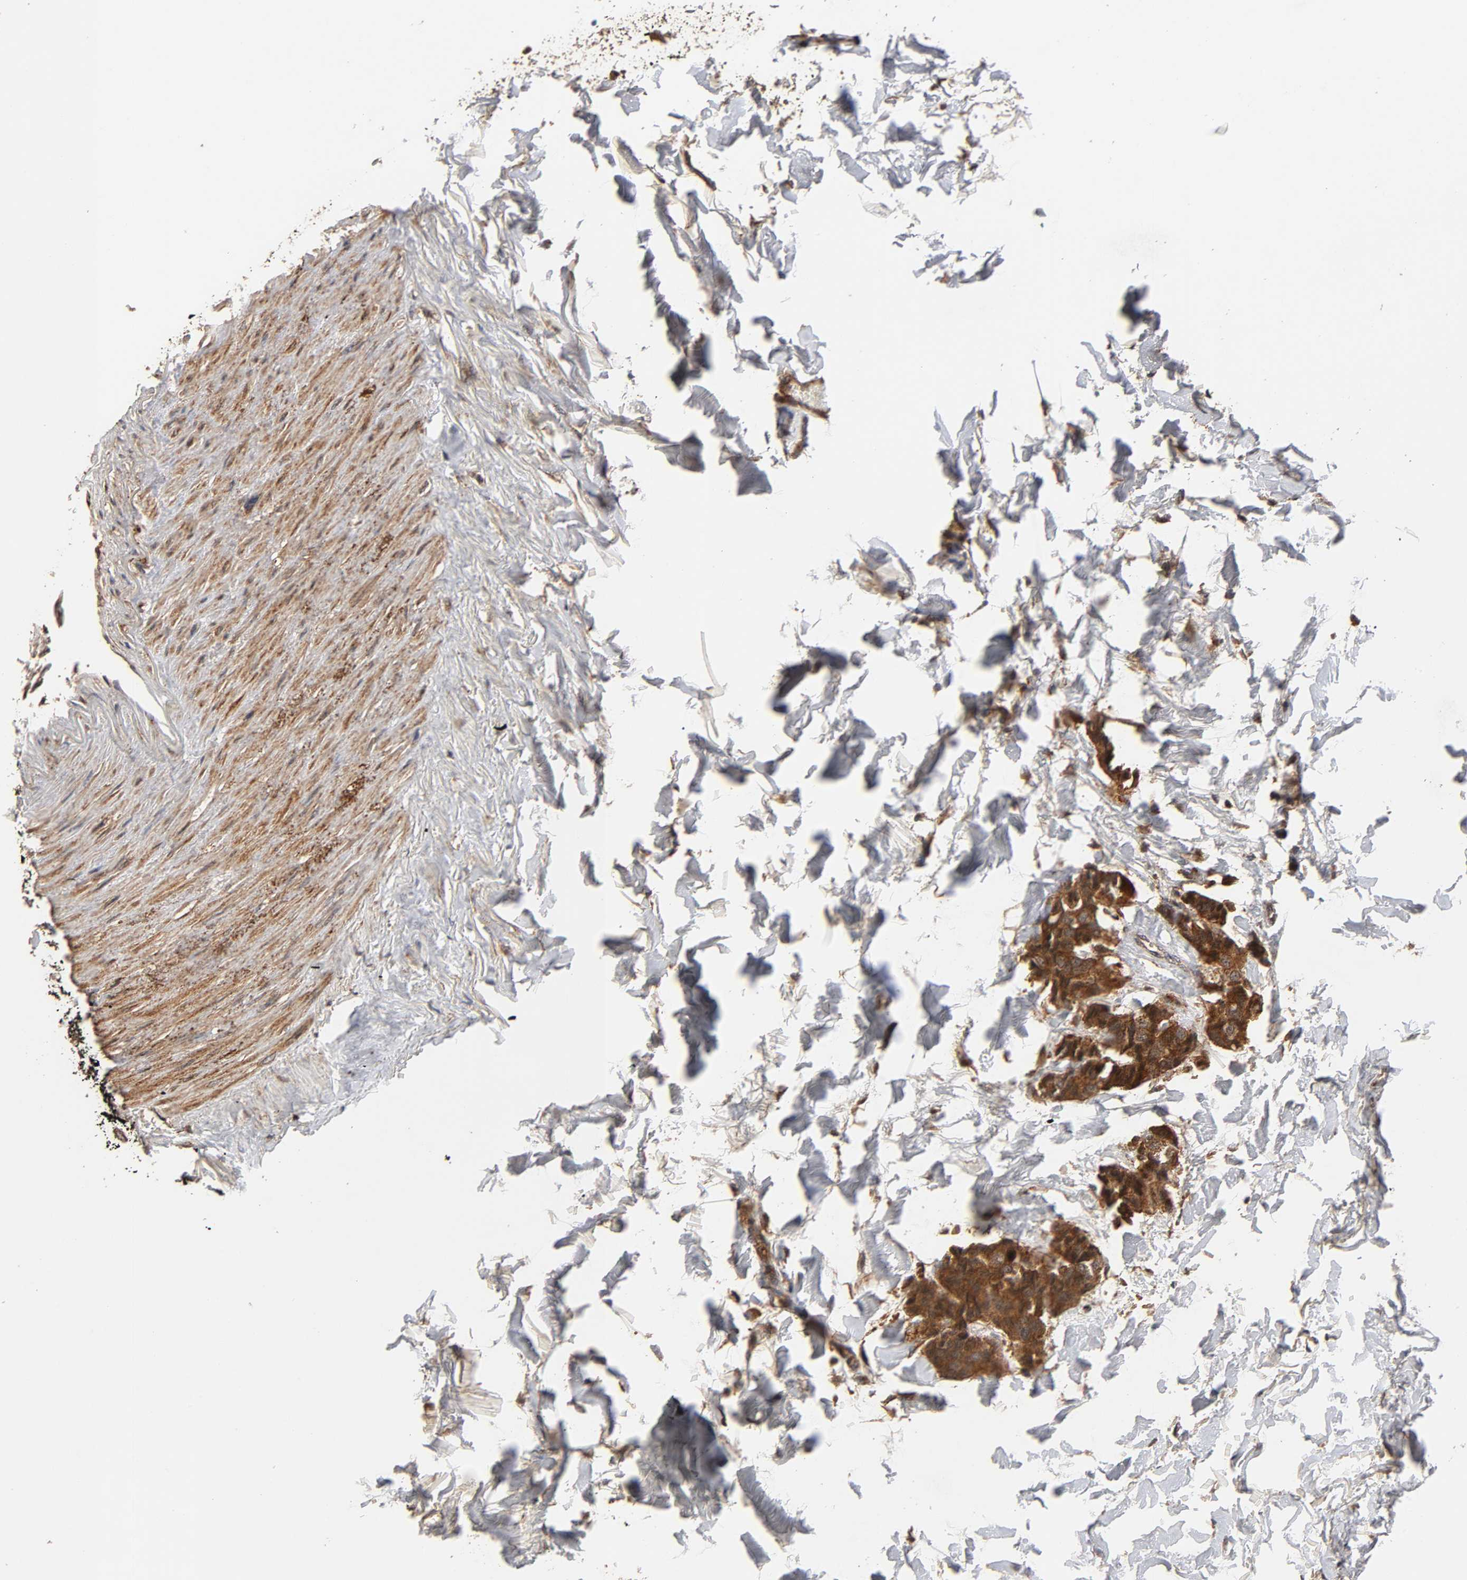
{"staining": {"intensity": "strong", "quantity": ">75%", "location": "cytoplasmic/membranous"}, "tissue": "breast cancer", "cell_type": "Tumor cells", "image_type": "cancer", "snomed": [{"axis": "morphology", "description": "Duct carcinoma"}, {"axis": "topography", "description": "Breast"}], "caption": "Tumor cells exhibit high levels of strong cytoplasmic/membranous positivity in about >75% of cells in human breast invasive ductal carcinoma.", "gene": "IKBKB", "patient": {"sex": "female", "age": 80}}